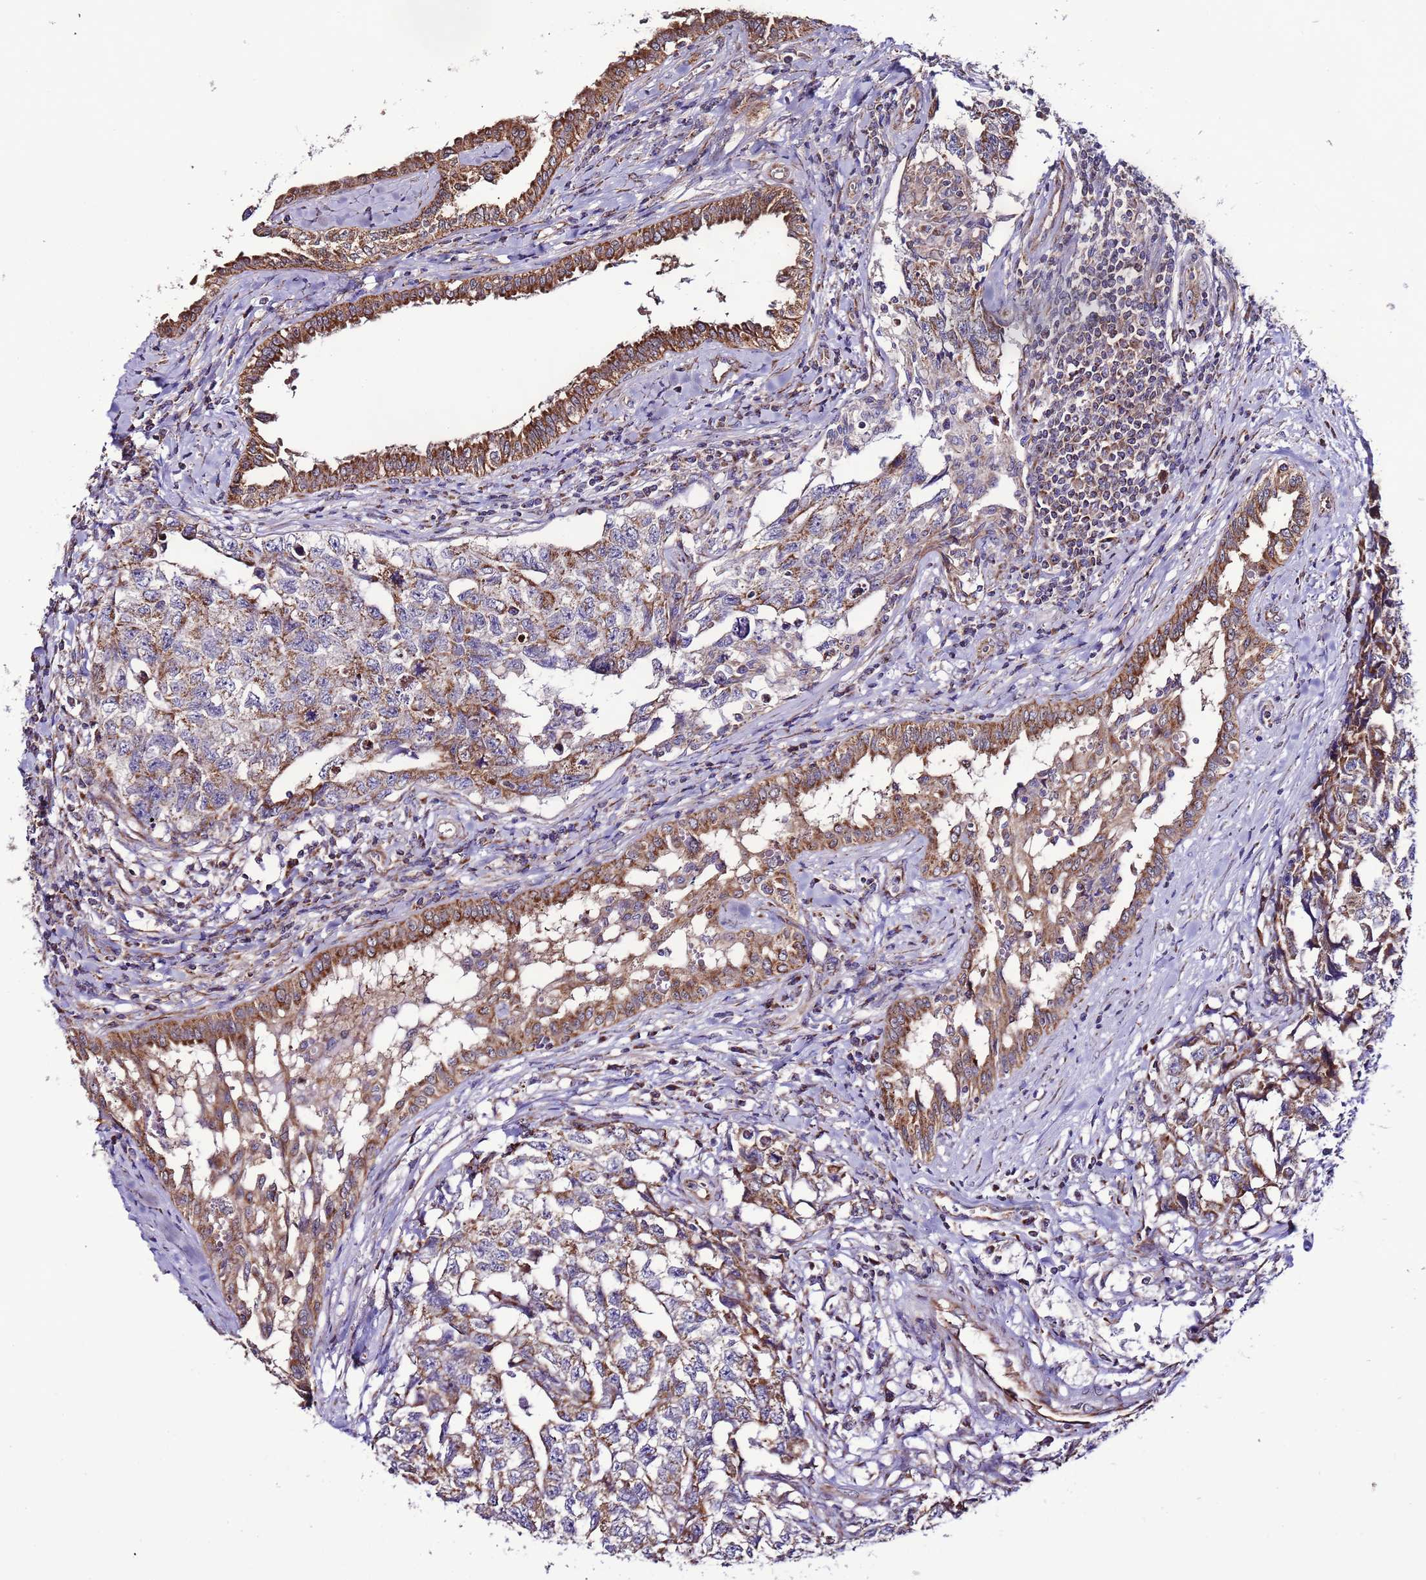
{"staining": {"intensity": "moderate", "quantity": ">75%", "location": "cytoplasmic/membranous"}, "tissue": "testis cancer", "cell_type": "Tumor cells", "image_type": "cancer", "snomed": [{"axis": "morphology", "description": "Carcinoma, Embryonal, NOS"}, {"axis": "topography", "description": "Testis"}], "caption": "Immunohistochemistry (DAB (3,3'-diaminobenzidine)) staining of testis embryonal carcinoma displays moderate cytoplasmic/membranous protein expression in approximately >75% of tumor cells. (Stains: DAB (3,3'-diaminobenzidine) in brown, nuclei in blue, Microscopy: brightfield microscopy at high magnification).", "gene": "AHI1", "patient": {"sex": "male", "age": 31}}